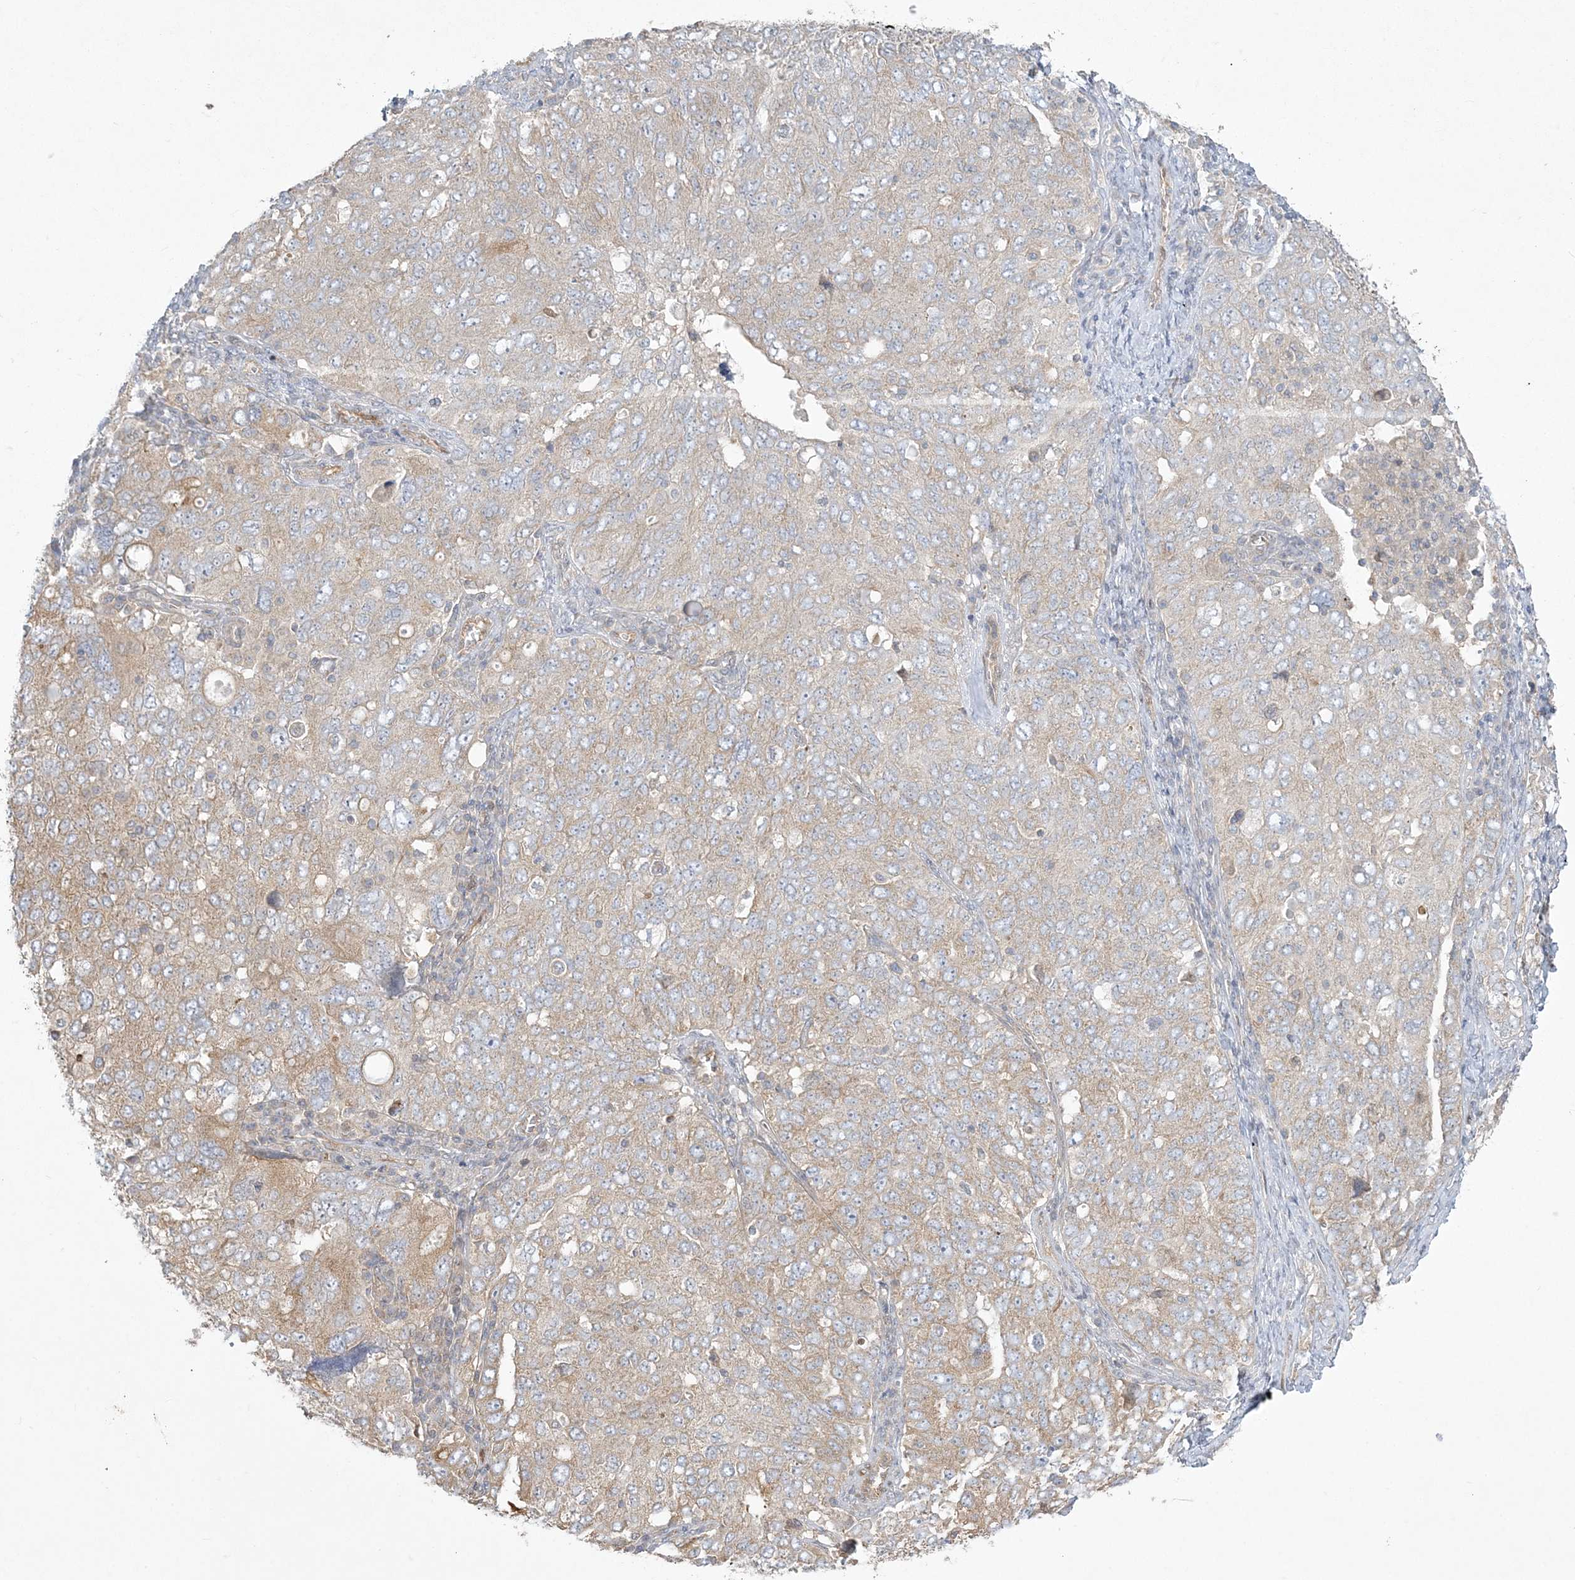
{"staining": {"intensity": "moderate", "quantity": ">75%", "location": "cytoplasmic/membranous"}, "tissue": "ovarian cancer", "cell_type": "Tumor cells", "image_type": "cancer", "snomed": [{"axis": "morphology", "description": "Carcinoma, endometroid"}, {"axis": "topography", "description": "Ovary"}], "caption": "Immunohistochemistry micrograph of neoplastic tissue: human ovarian cancer stained using immunohistochemistry (IHC) displays medium levels of moderate protein expression localized specifically in the cytoplasmic/membranous of tumor cells, appearing as a cytoplasmic/membranous brown color.", "gene": "ZC3H6", "patient": {"sex": "female", "age": 62}}